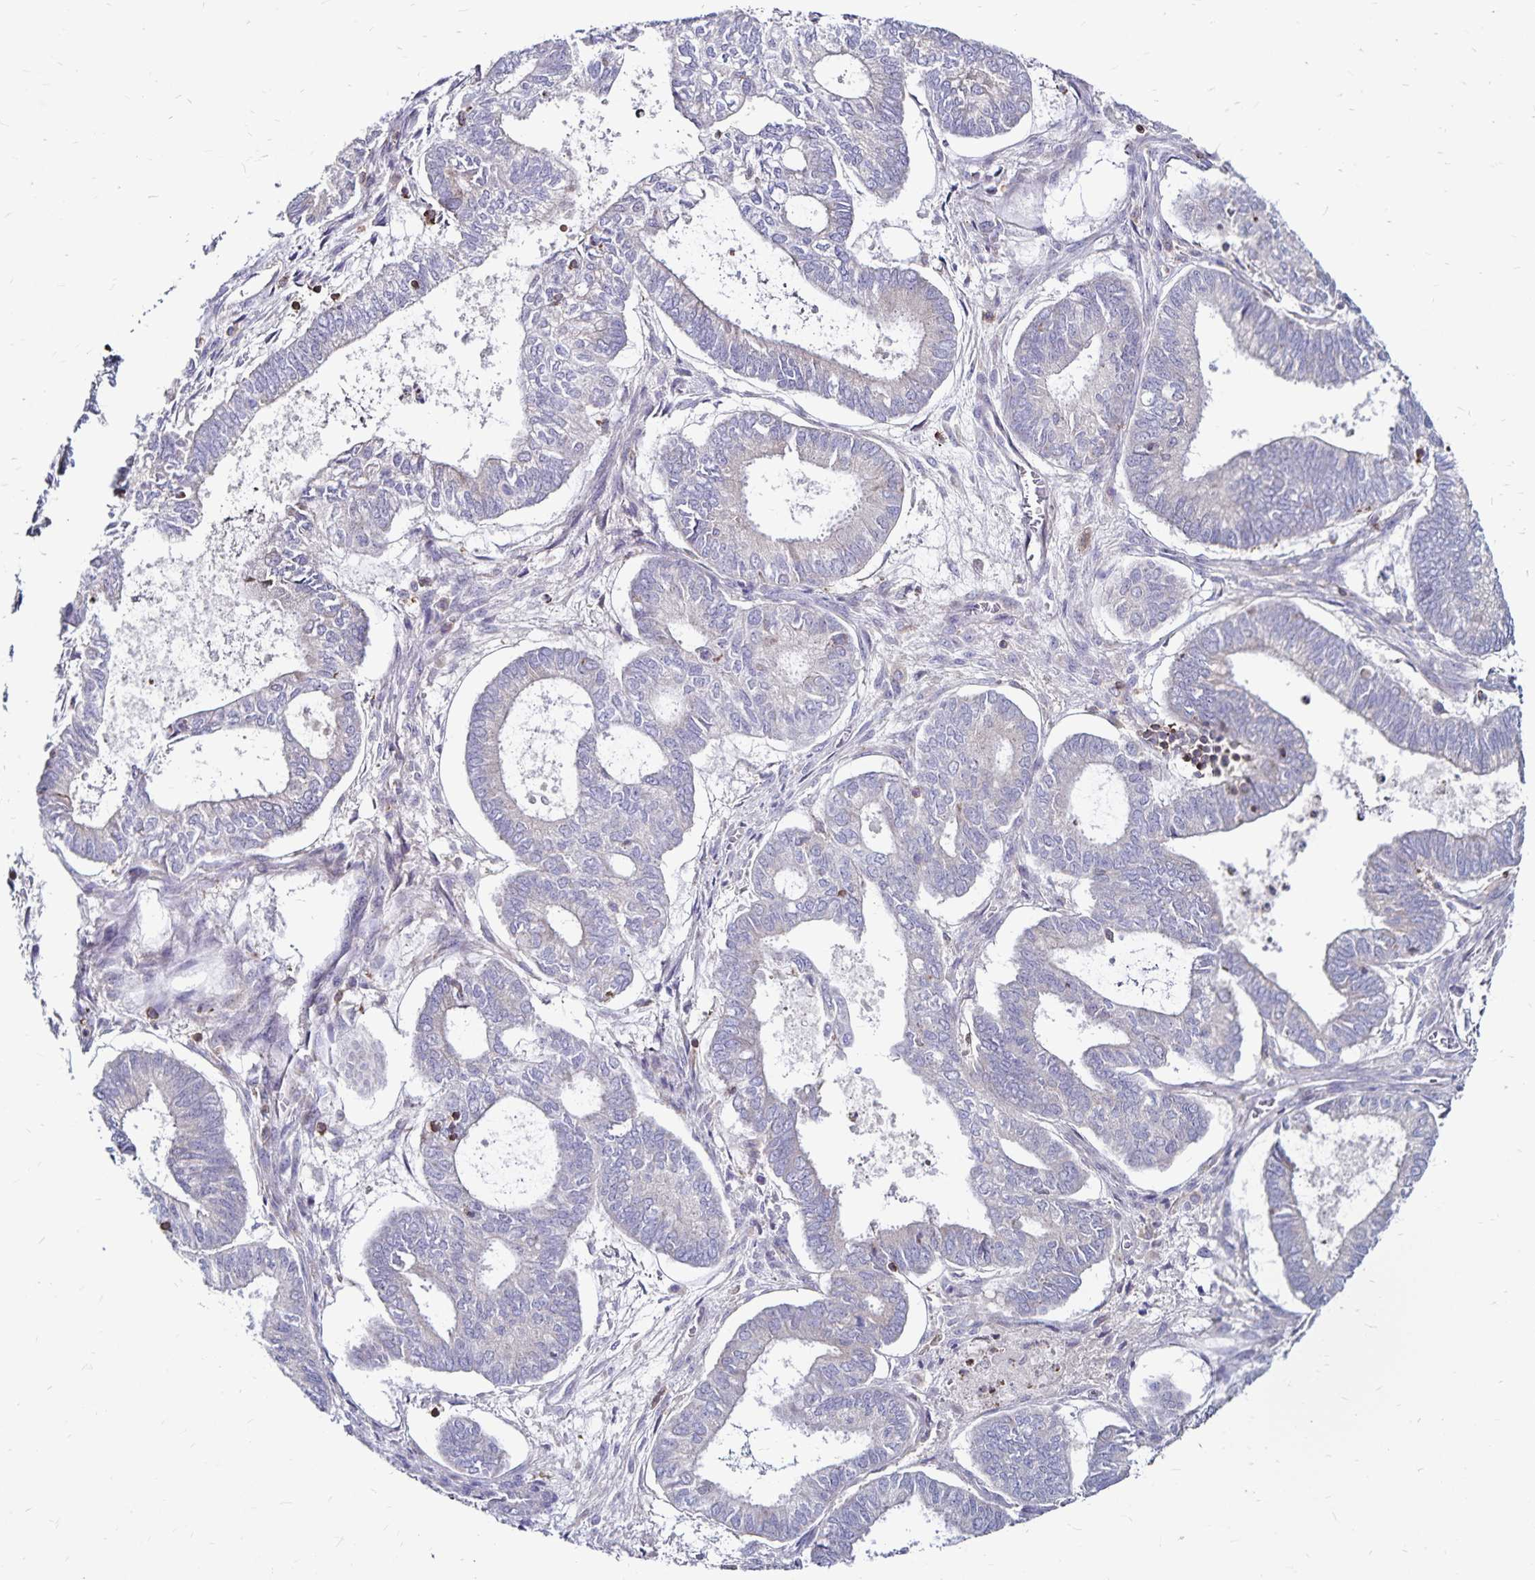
{"staining": {"intensity": "negative", "quantity": "none", "location": "none"}, "tissue": "ovarian cancer", "cell_type": "Tumor cells", "image_type": "cancer", "snomed": [{"axis": "morphology", "description": "Carcinoma, endometroid"}, {"axis": "topography", "description": "Ovary"}], "caption": "This is a micrograph of immunohistochemistry (IHC) staining of ovarian cancer, which shows no staining in tumor cells.", "gene": "NAGPA", "patient": {"sex": "female", "age": 64}}